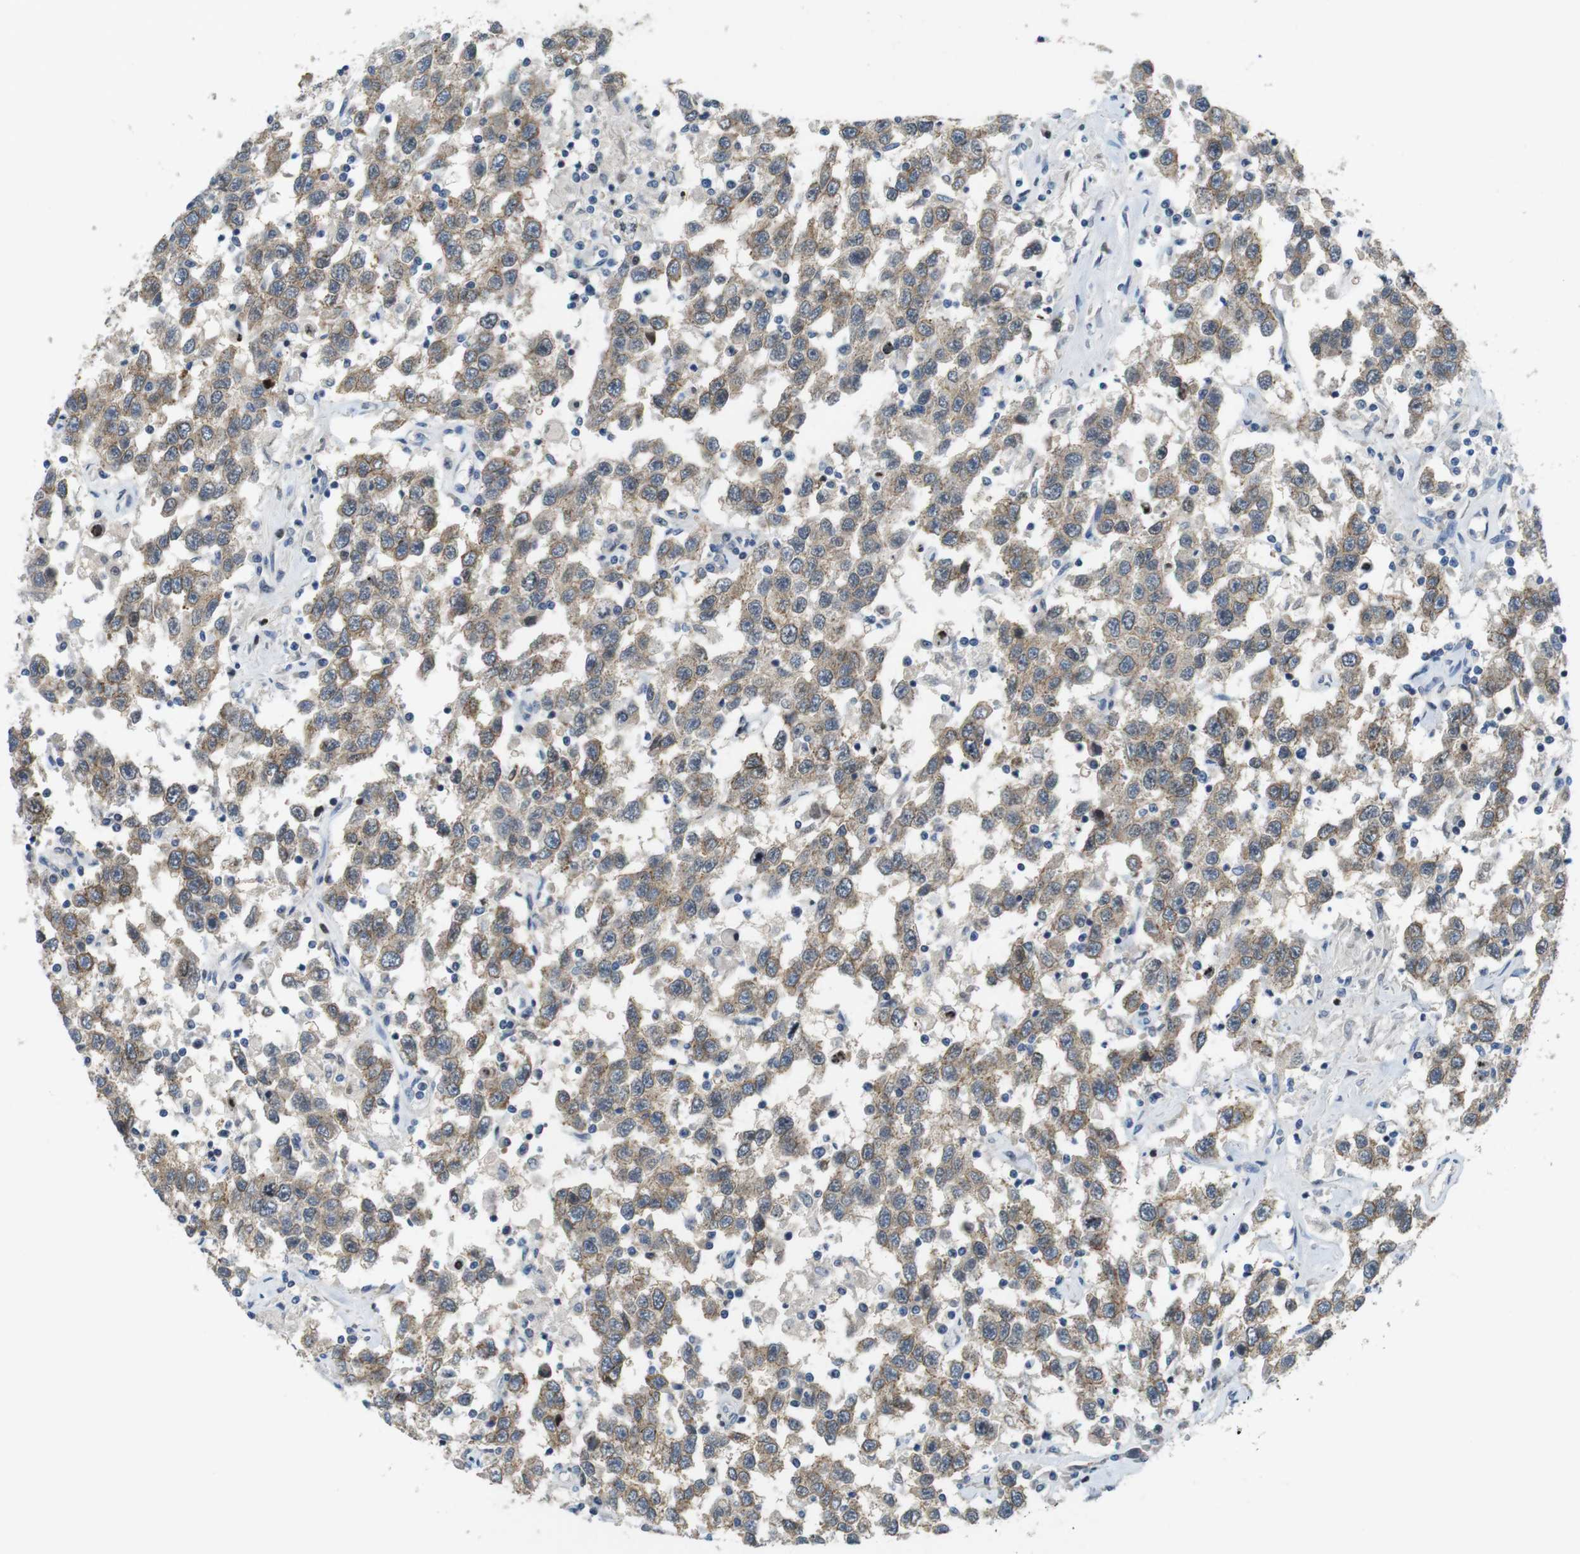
{"staining": {"intensity": "moderate", "quantity": ">75%", "location": "cytoplasmic/membranous"}, "tissue": "testis cancer", "cell_type": "Tumor cells", "image_type": "cancer", "snomed": [{"axis": "morphology", "description": "Seminoma, NOS"}, {"axis": "topography", "description": "Testis"}], "caption": "Testis cancer was stained to show a protein in brown. There is medium levels of moderate cytoplasmic/membranous staining in about >75% of tumor cells. The protein is stained brown, and the nuclei are stained in blue (DAB IHC with brightfield microscopy, high magnification).", "gene": "PCDH10", "patient": {"sex": "male", "age": 41}}